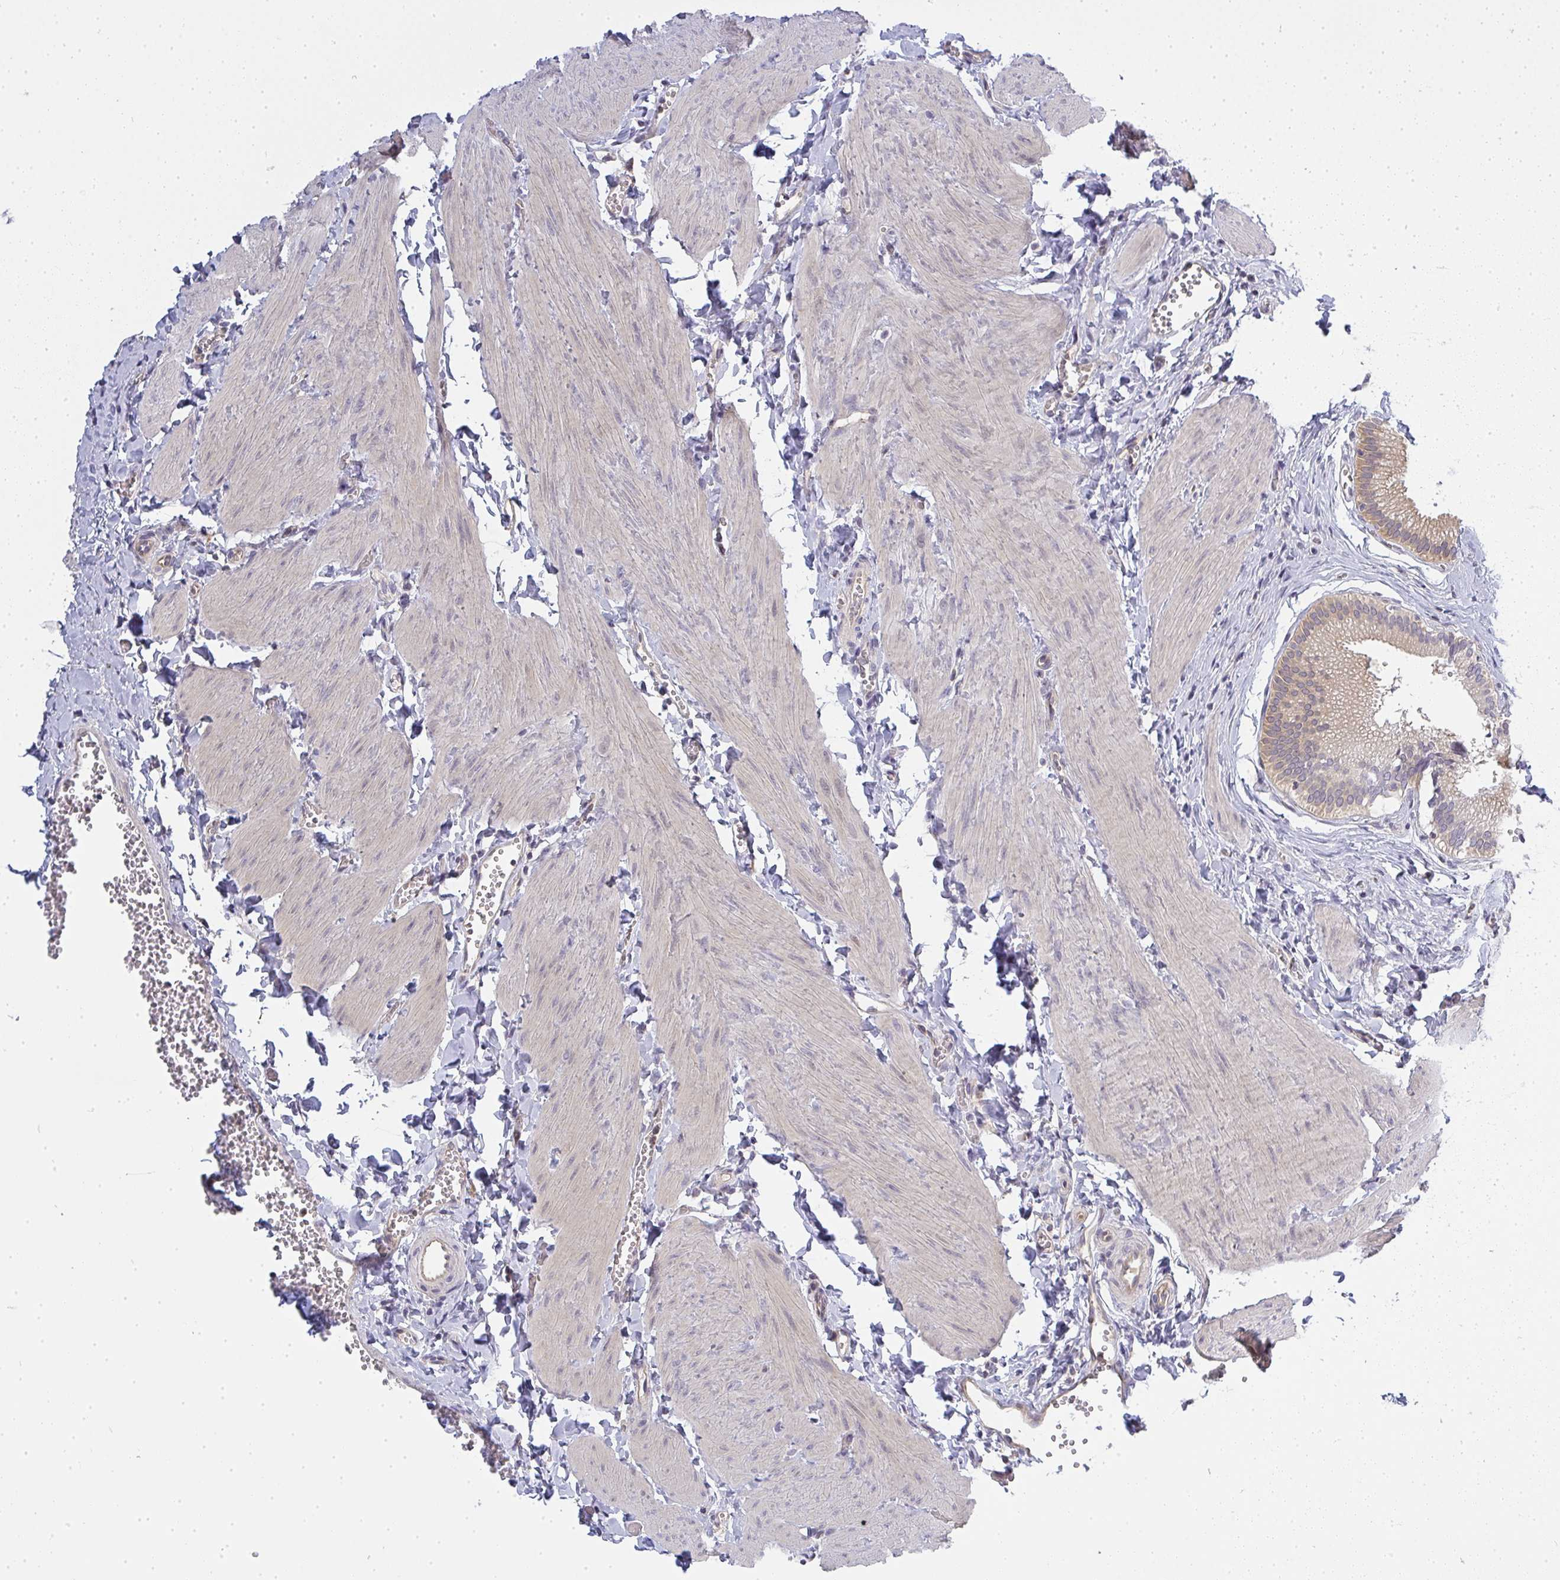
{"staining": {"intensity": "weak", "quantity": ">75%", "location": "cytoplasmic/membranous"}, "tissue": "gallbladder", "cell_type": "Glandular cells", "image_type": "normal", "snomed": [{"axis": "morphology", "description": "Normal tissue, NOS"}, {"axis": "topography", "description": "Gallbladder"}], "caption": "Immunohistochemistry (IHC) (DAB (3,3'-diaminobenzidine)) staining of normal gallbladder reveals weak cytoplasmic/membranous protein positivity in approximately >75% of glandular cells.", "gene": "GSDMB", "patient": {"sex": "male", "age": 17}}